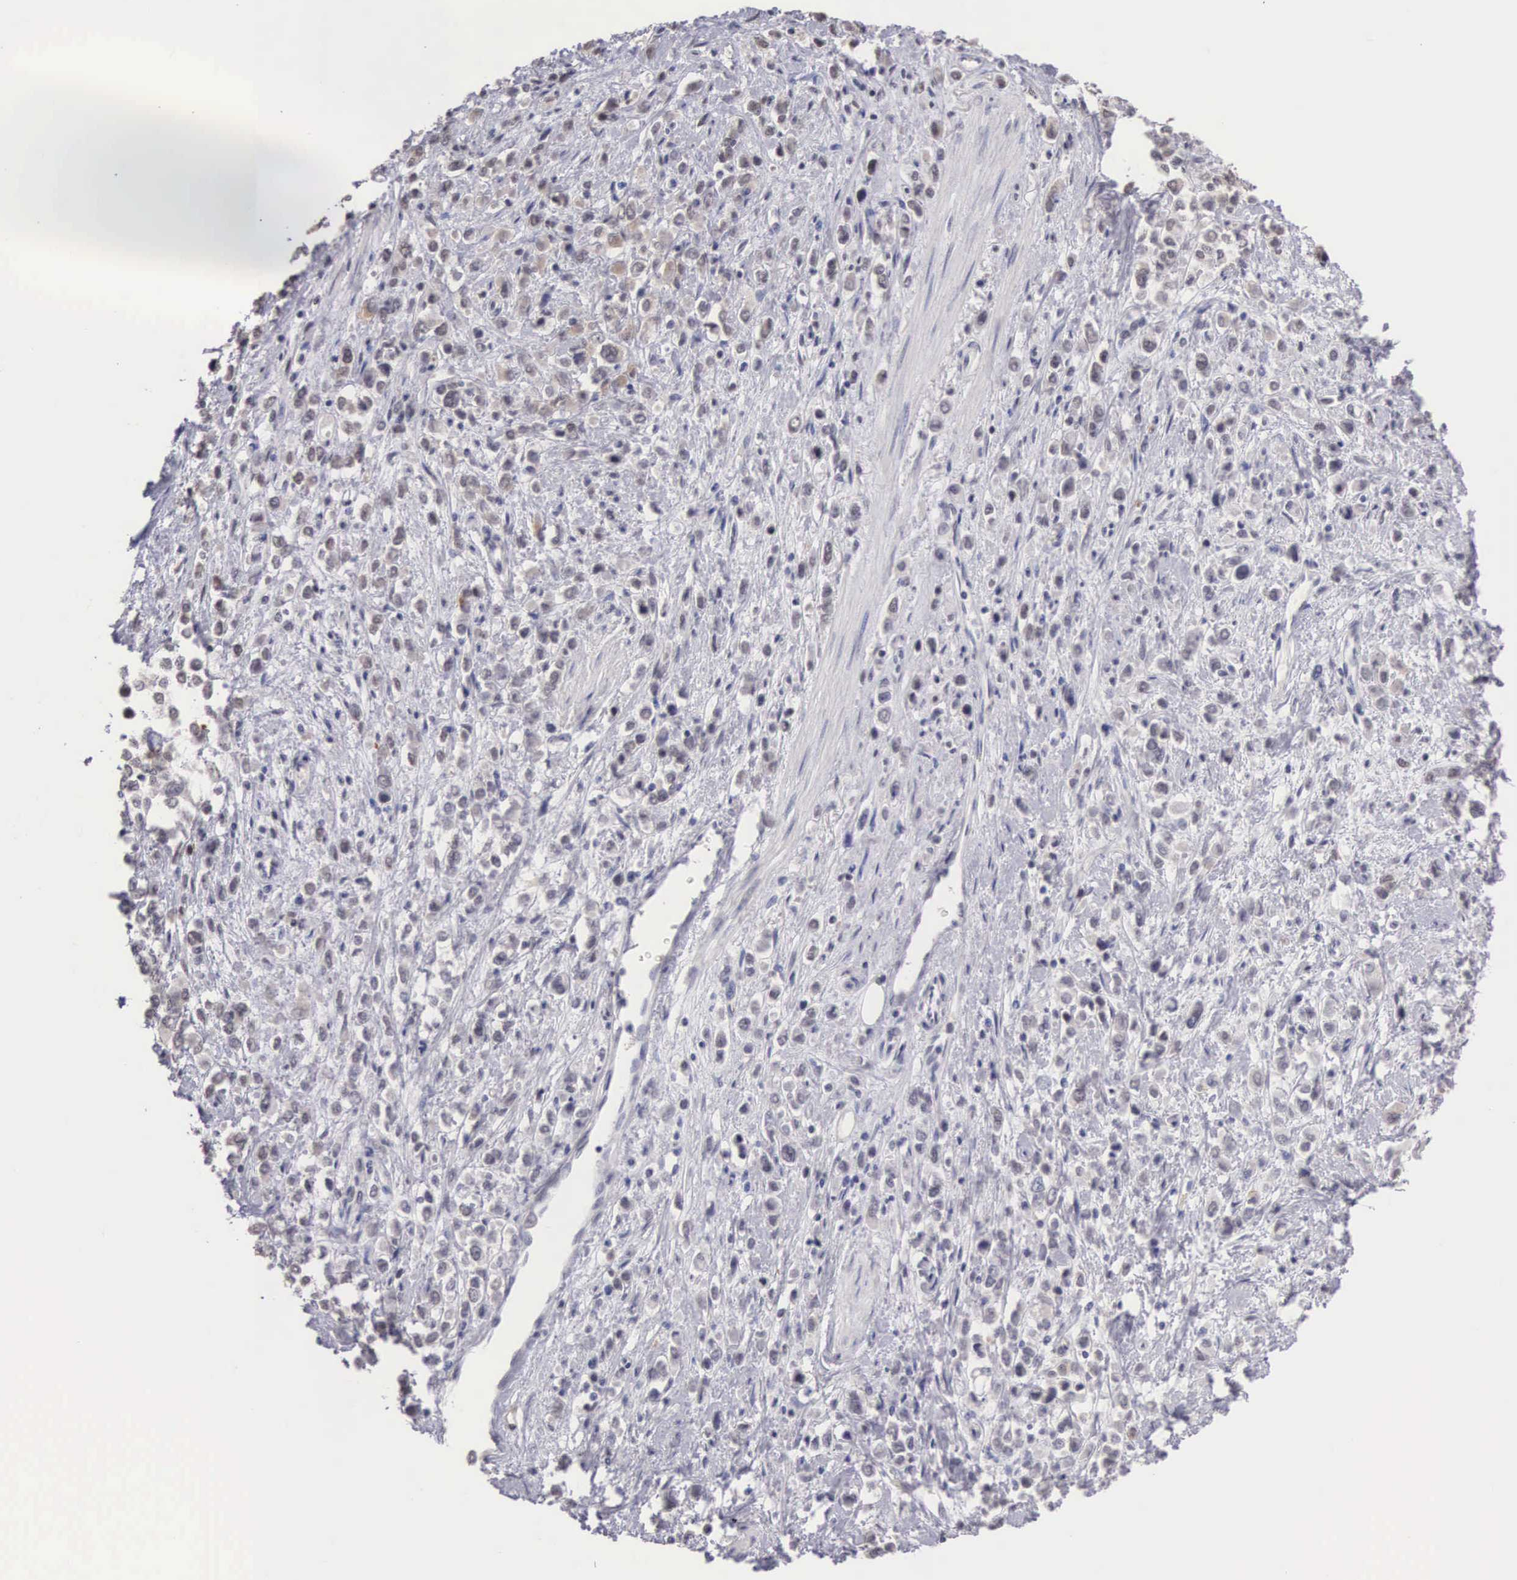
{"staining": {"intensity": "weak", "quantity": "<25%", "location": "cytoplasmic/membranous,nuclear"}, "tissue": "stomach cancer", "cell_type": "Tumor cells", "image_type": "cancer", "snomed": [{"axis": "morphology", "description": "Adenocarcinoma, NOS"}, {"axis": "topography", "description": "Stomach, upper"}], "caption": "This histopathology image is of stomach cancer (adenocarcinoma) stained with immunohistochemistry (IHC) to label a protein in brown with the nuclei are counter-stained blue. There is no staining in tumor cells.", "gene": "HMGXB4", "patient": {"sex": "male", "age": 76}}